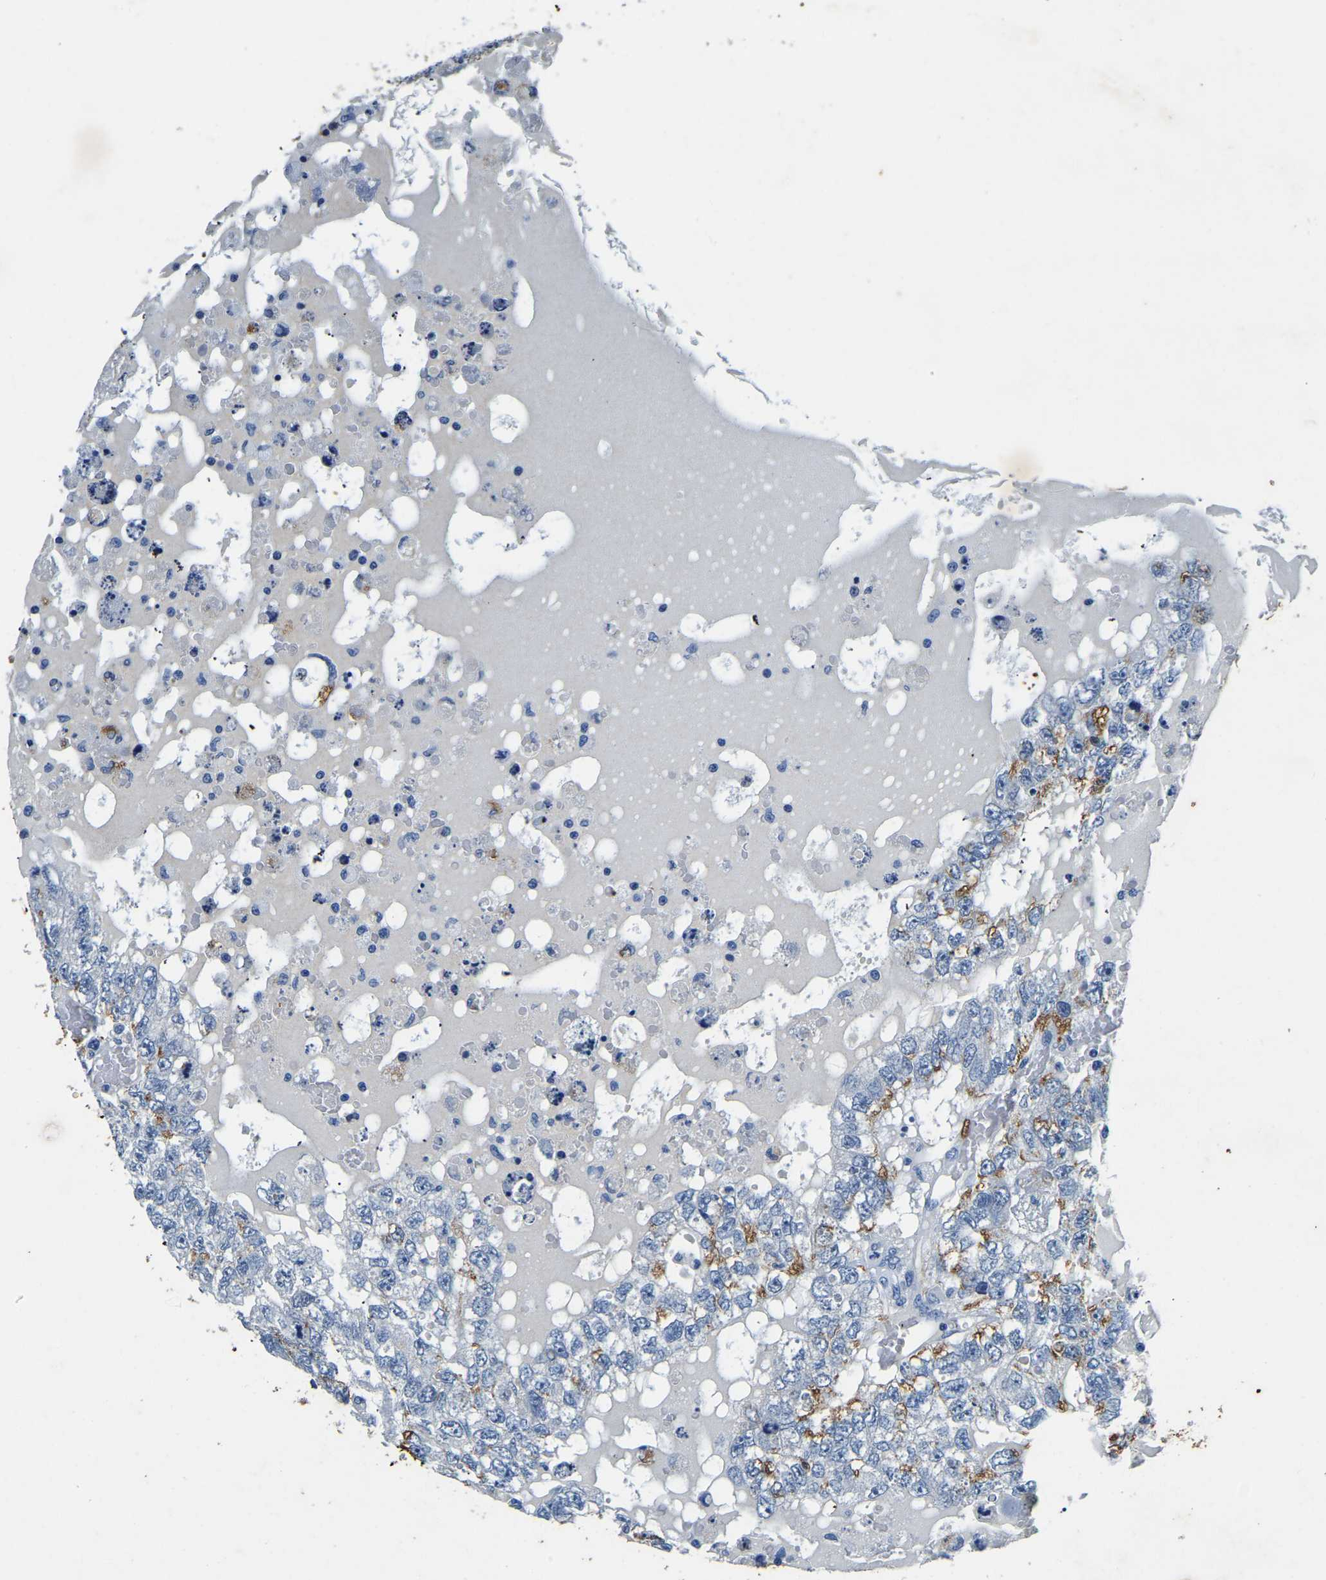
{"staining": {"intensity": "moderate", "quantity": "<25%", "location": "cytoplasmic/membranous"}, "tissue": "testis cancer", "cell_type": "Tumor cells", "image_type": "cancer", "snomed": [{"axis": "morphology", "description": "Carcinoma, Embryonal, NOS"}, {"axis": "topography", "description": "Testis"}], "caption": "Protein expression analysis of human testis cancer (embryonal carcinoma) reveals moderate cytoplasmic/membranous staining in about <25% of tumor cells.", "gene": "UBN2", "patient": {"sex": "male", "age": 36}}